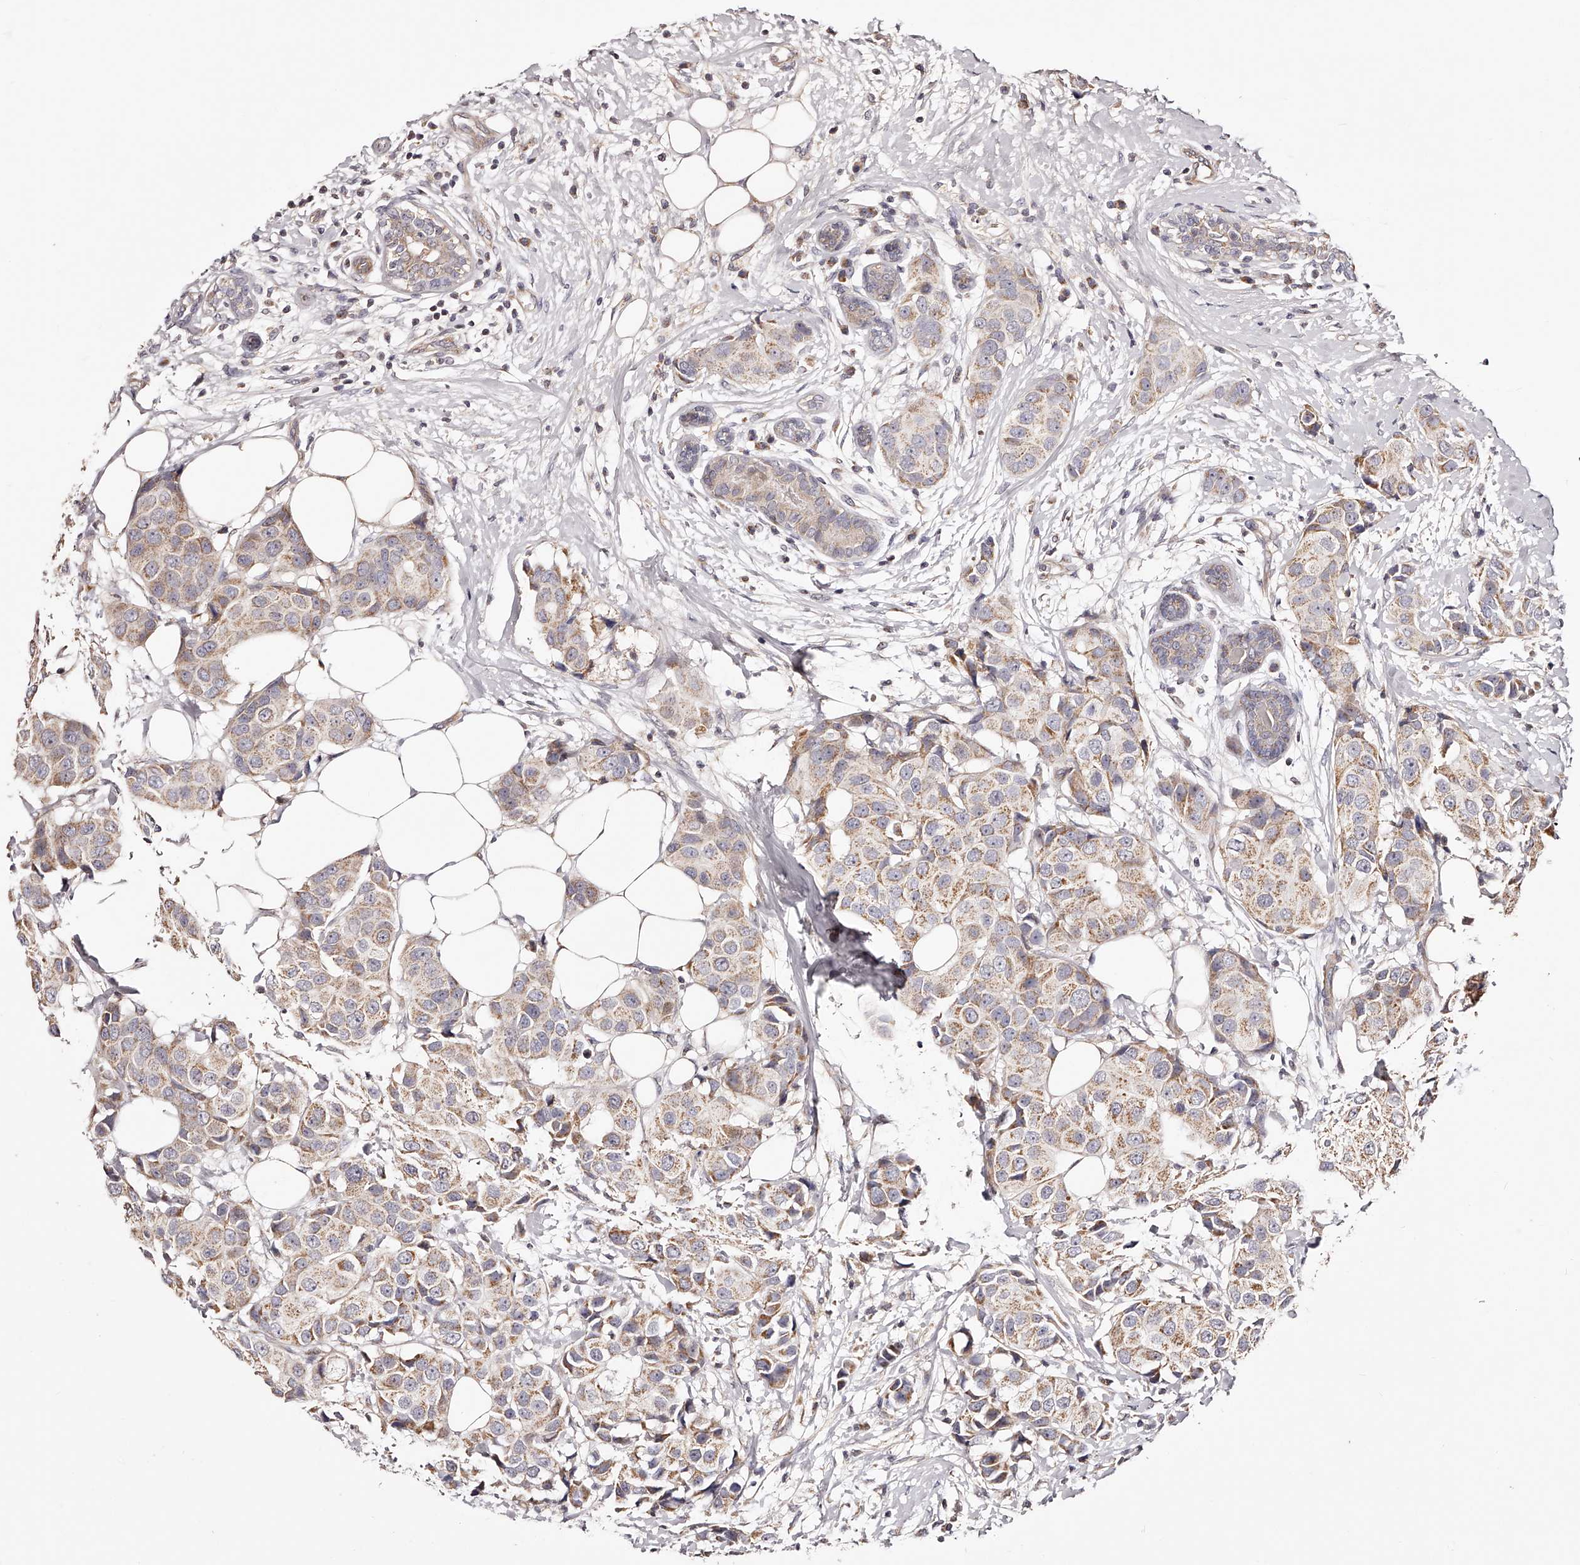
{"staining": {"intensity": "moderate", "quantity": "25%-75%", "location": "cytoplasmic/membranous"}, "tissue": "breast cancer", "cell_type": "Tumor cells", "image_type": "cancer", "snomed": [{"axis": "morphology", "description": "Normal tissue, NOS"}, {"axis": "morphology", "description": "Duct carcinoma"}, {"axis": "topography", "description": "Breast"}], "caption": "Approximately 25%-75% of tumor cells in breast cancer display moderate cytoplasmic/membranous protein positivity as visualized by brown immunohistochemical staining.", "gene": "USP21", "patient": {"sex": "female", "age": 39}}